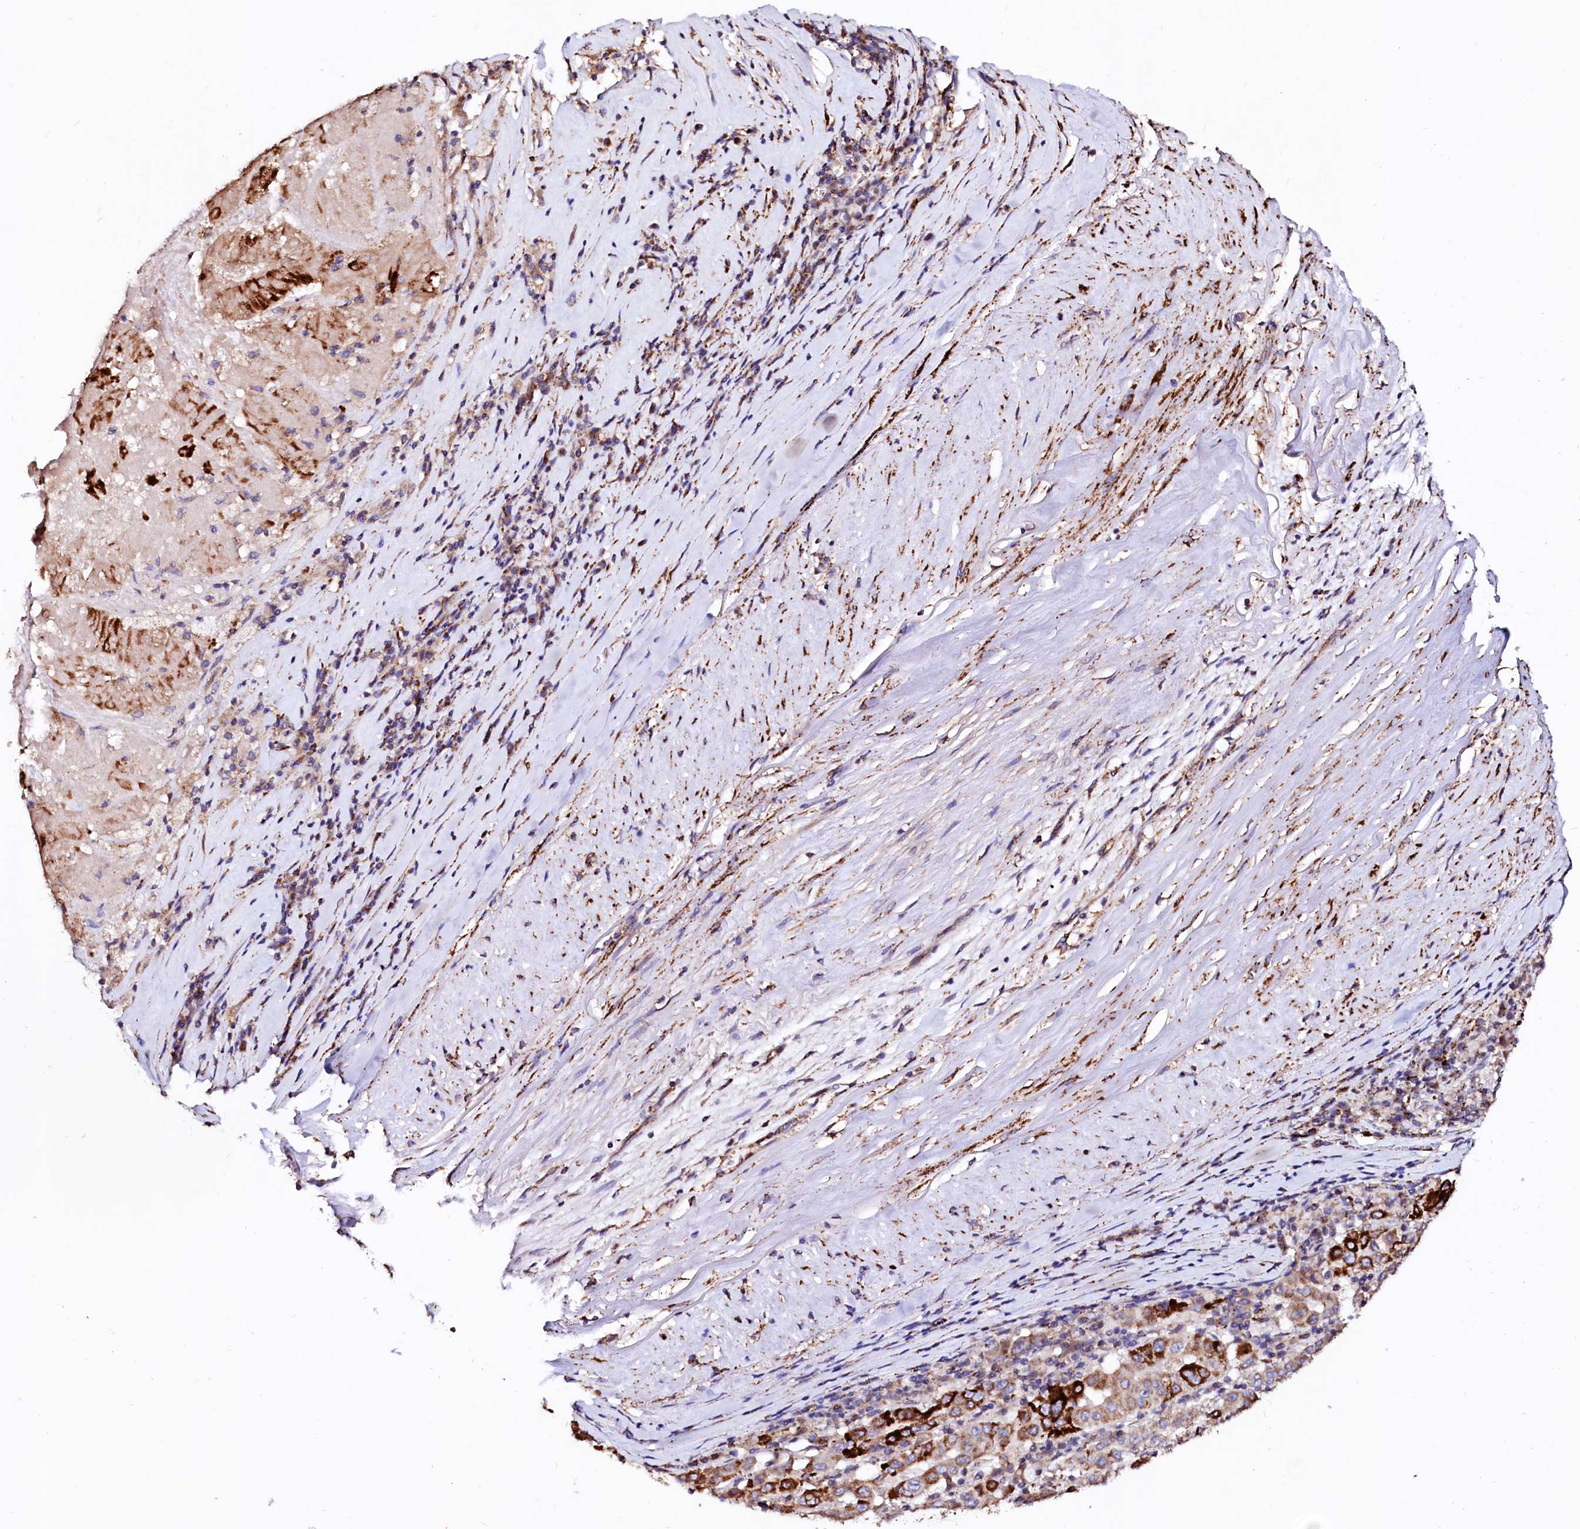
{"staining": {"intensity": "strong", "quantity": "25%-75%", "location": "cytoplasmic/membranous"}, "tissue": "pancreatic cancer", "cell_type": "Tumor cells", "image_type": "cancer", "snomed": [{"axis": "morphology", "description": "Adenocarcinoma, NOS"}, {"axis": "topography", "description": "Pancreas"}], "caption": "Pancreatic cancer (adenocarcinoma) stained for a protein (brown) reveals strong cytoplasmic/membranous positive expression in approximately 25%-75% of tumor cells.", "gene": "MAOB", "patient": {"sex": "male", "age": 63}}